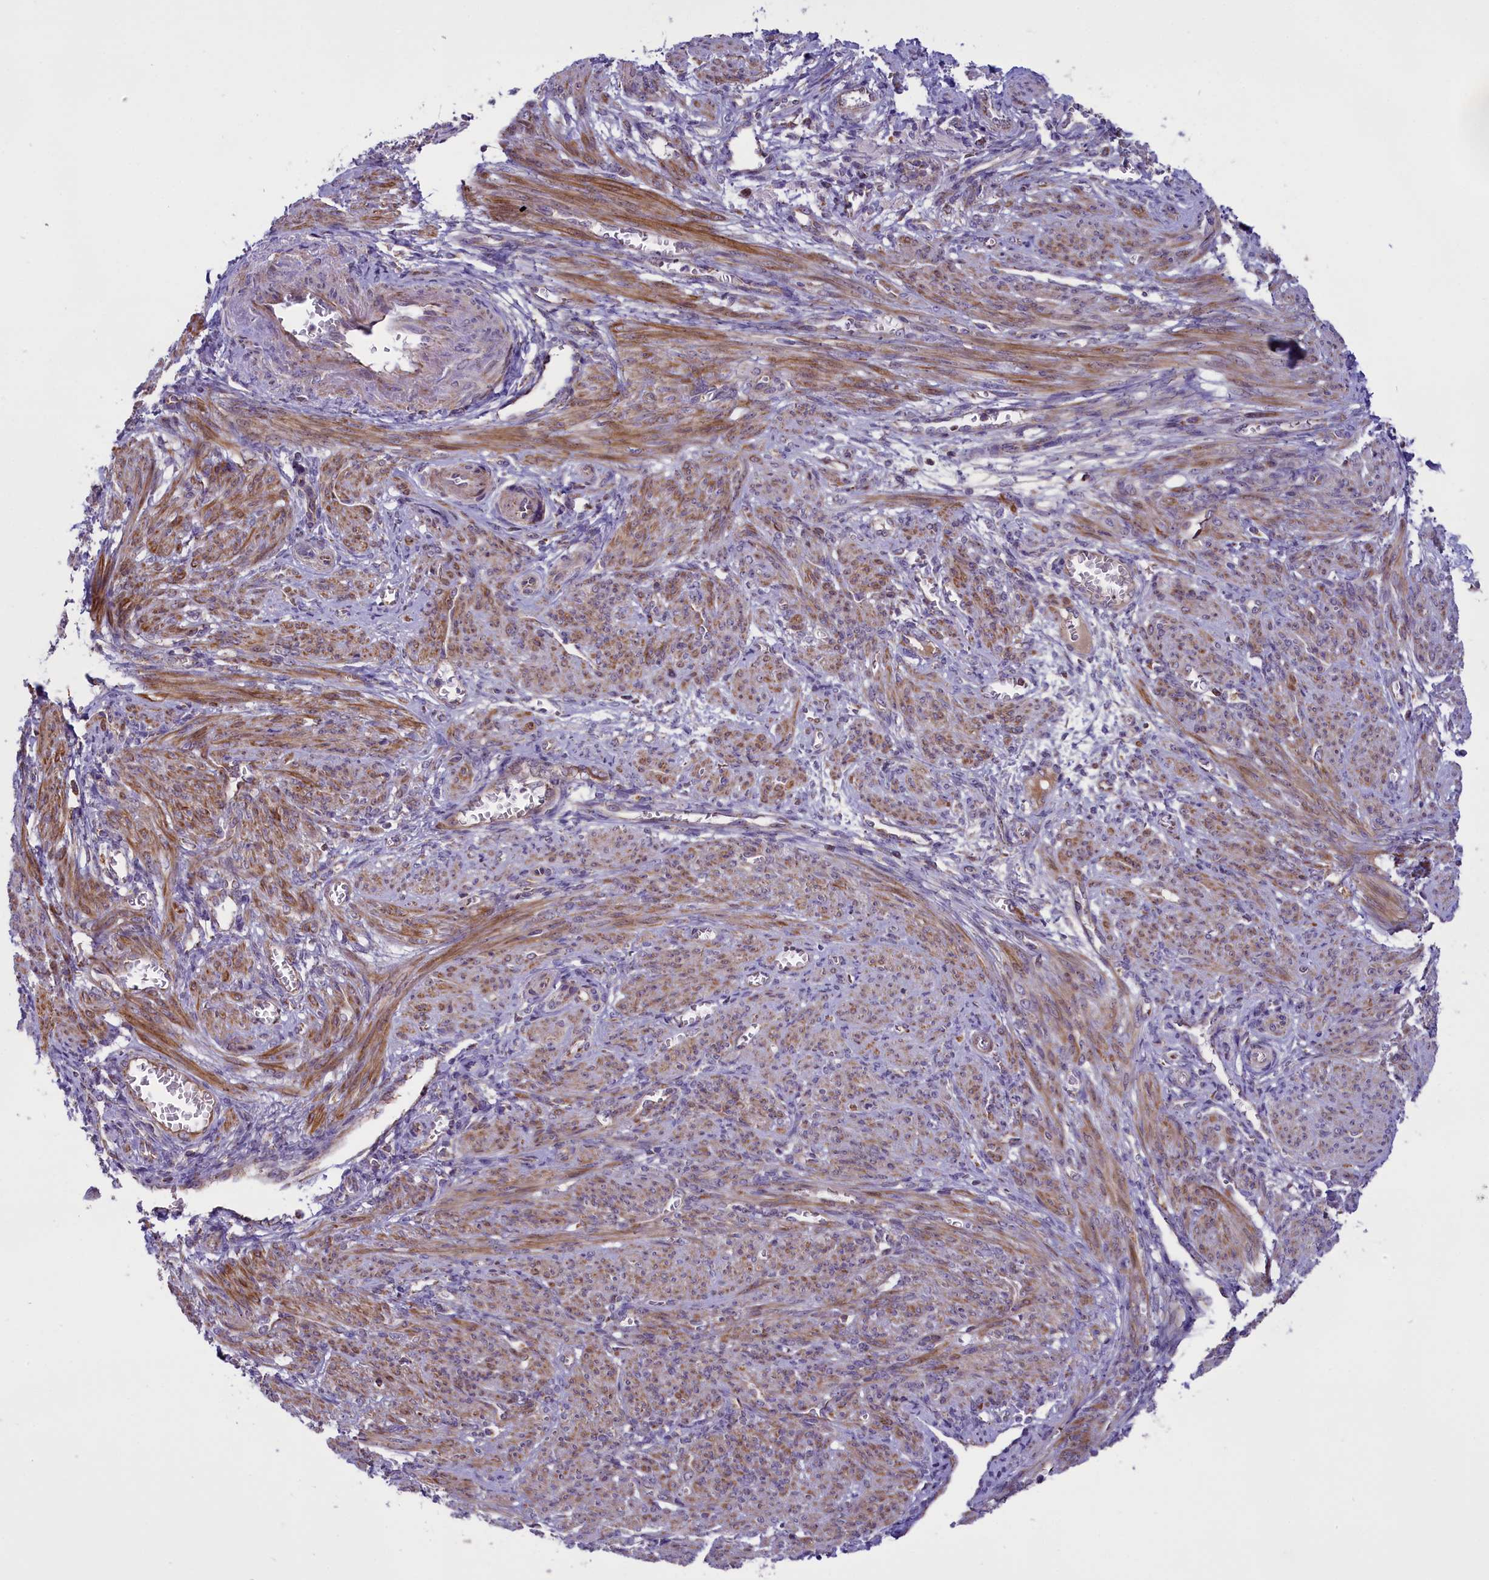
{"staining": {"intensity": "moderate", "quantity": ">75%", "location": "cytoplasmic/membranous"}, "tissue": "smooth muscle", "cell_type": "Smooth muscle cells", "image_type": "normal", "snomed": [{"axis": "morphology", "description": "Normal tissue, NOS"}, {"axis": "topography", "description": "Smooth muscle"}], "caption": "IHC micrograph of unremarkable smooth muscle: human smooth muscle stained using immunohistochemistry (IHC) reveals medium levels of moderate protein expression localized specifically in the cytoplasmic/membranous of smooth muscle cells, appearing as a cytoplasmic/membranous brown color.", "gene": "GLRX5", "patient": {"sex": "female", "age": 39}}